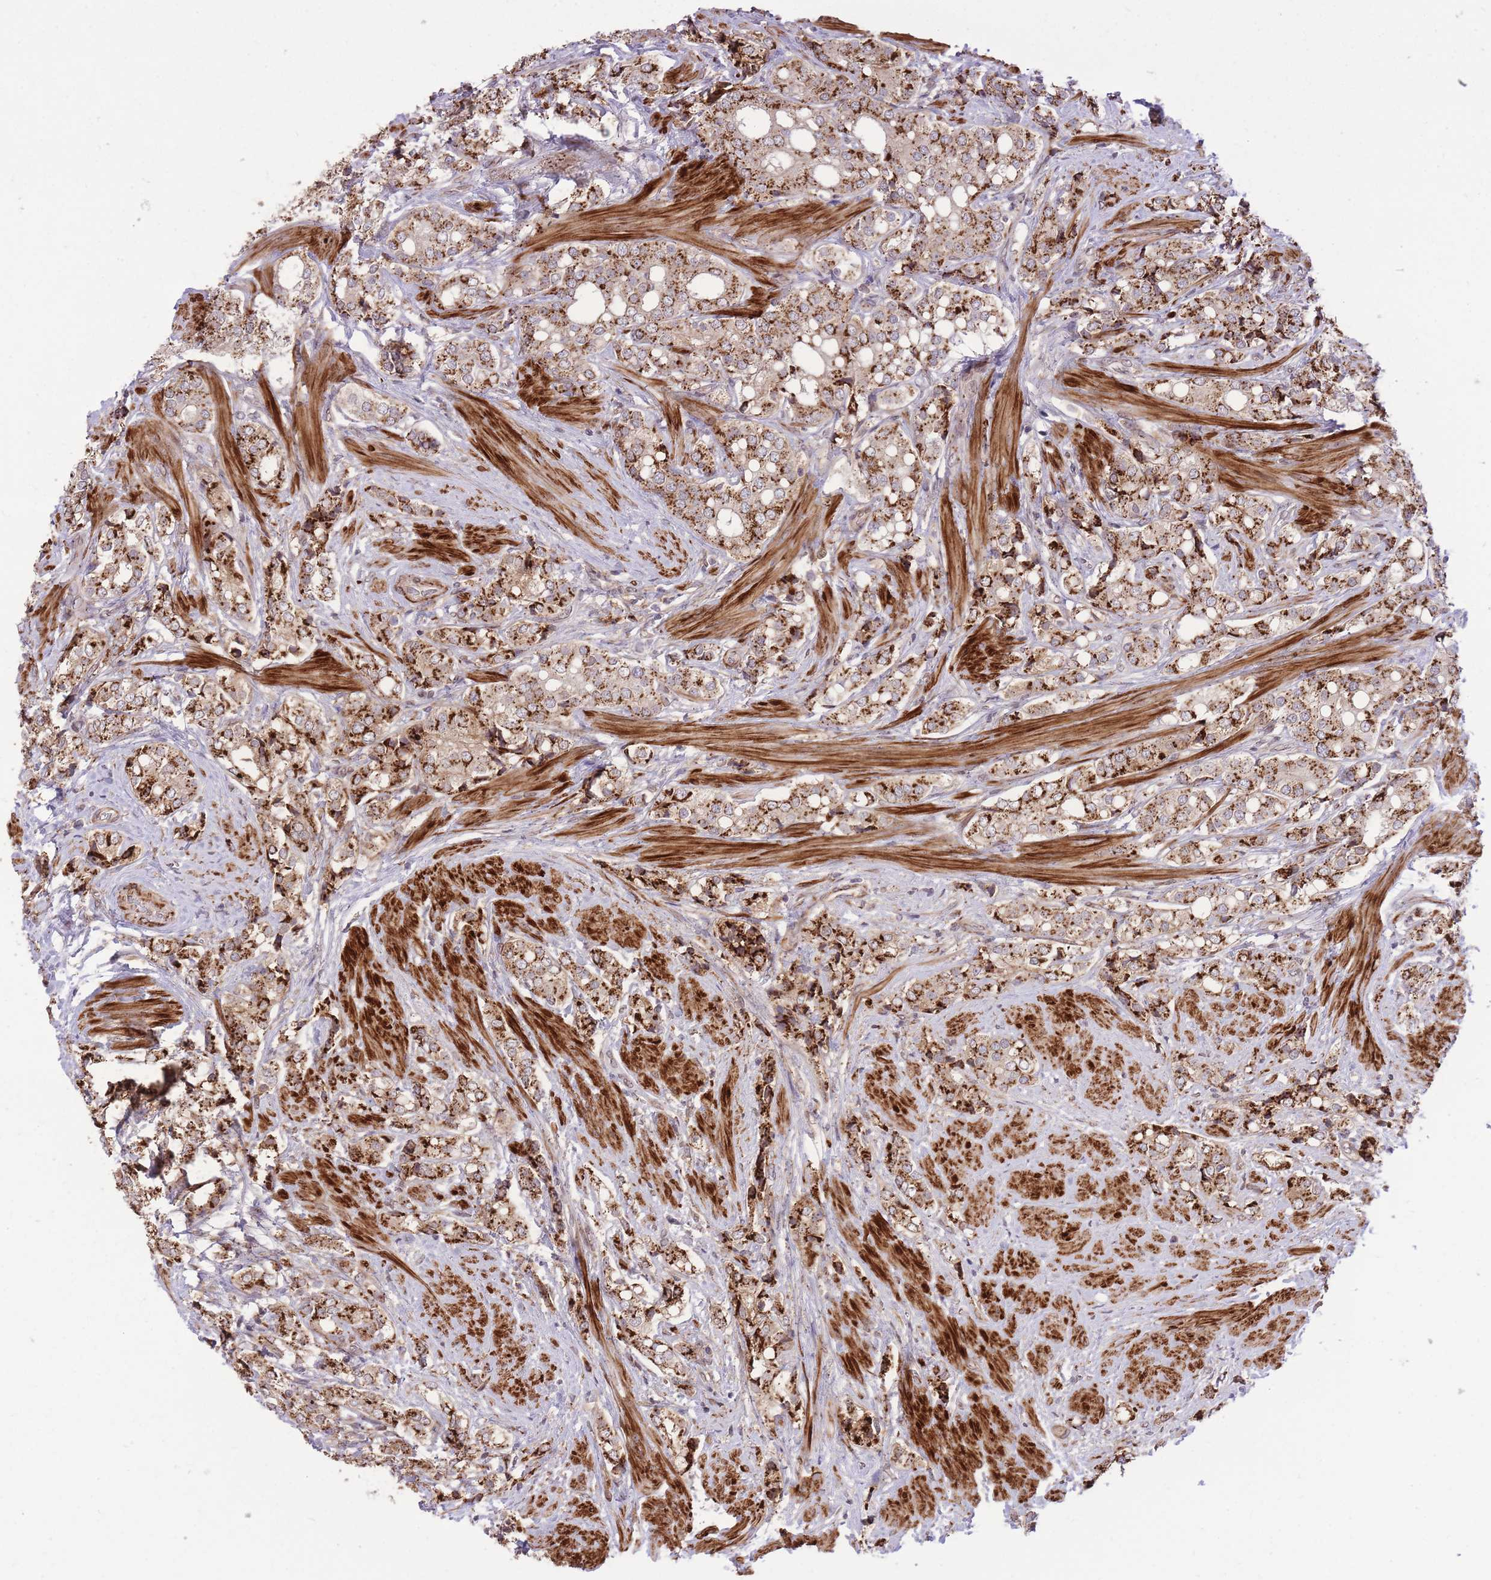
{"staining": {"intensity": "strong", "quantity": ">75%", "location": "cytoplasmic/membranous"}, "tissue": "prostate cancer", "cell_type": "Tumor cells", "image_type": "cancer", "snomed": [{"axis": "morphology", "description": "Adenocarcinoma, High grade"}, {"axis": "topography", "description": "Prostate"}], "caption": "This is an image of immunohistochemistry (IHC) staining of high-grade adenocarcinoma (prostate), which shows strong staining in the cytoplasmic/membranous of tumor cells.", "gene": "ZBED5", "patient": {"sex": "male", "age": 71}}